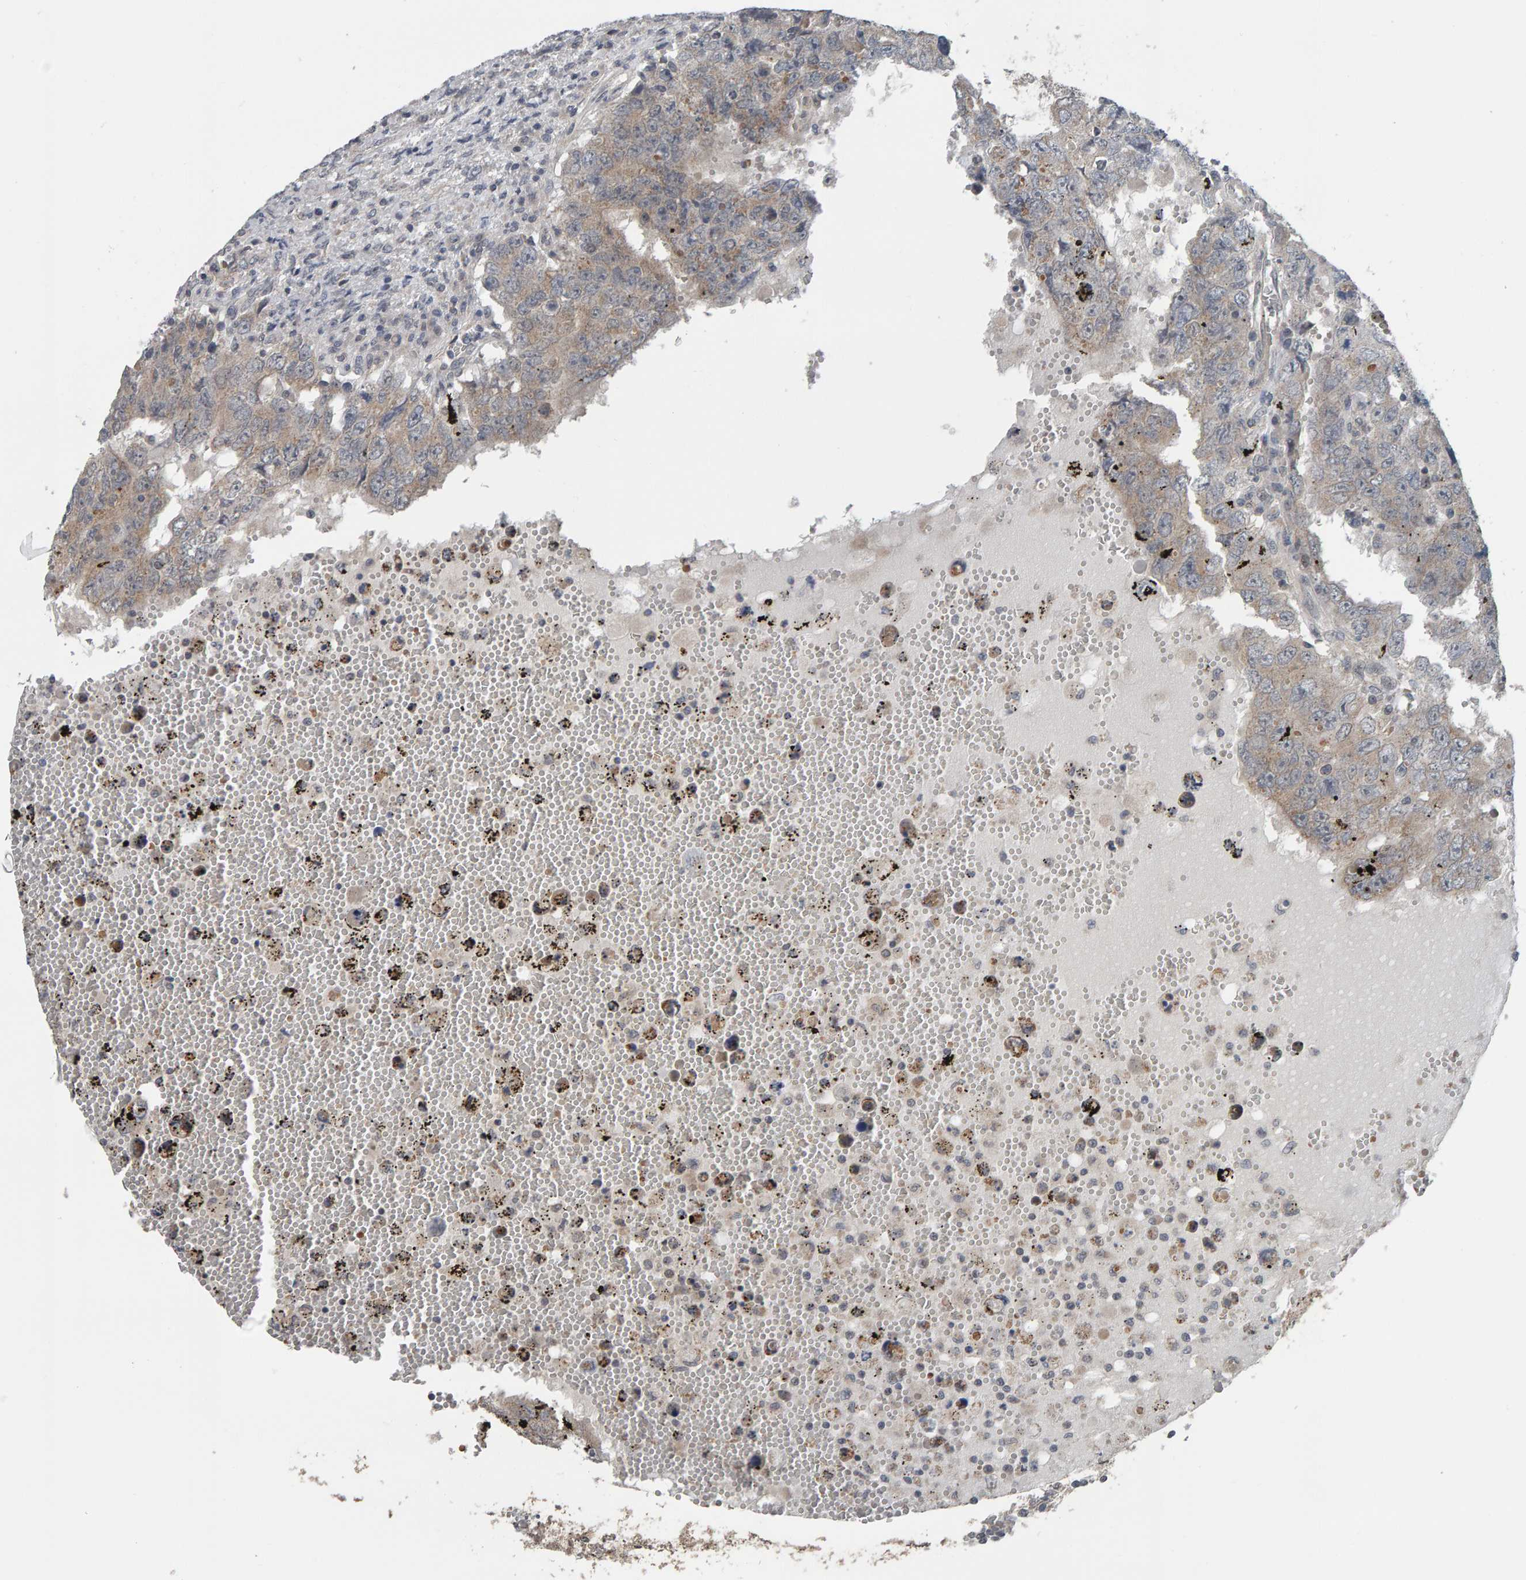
{"staining": {"intensity": "weak", "quantity": ">75%", "location": "cytoplasmic/membranous"}, "tissue": "testis cancer", "cell_type": "Tumor cells", "image_type": "cancer", "snomed": [{"axis": "morphology", "description": "Carcinoma, Embryonal, NOS"}, {"axis": "topography", "description": "Testis"}], "caption": "A low amount of weak cytoplasmic/membranous staining is appreciated in approximately >75% of tumor cells in embryonal carcinoma (testis) tissue.", "gene": "COASY", "patient": {"sex": "male", "age": 26}}